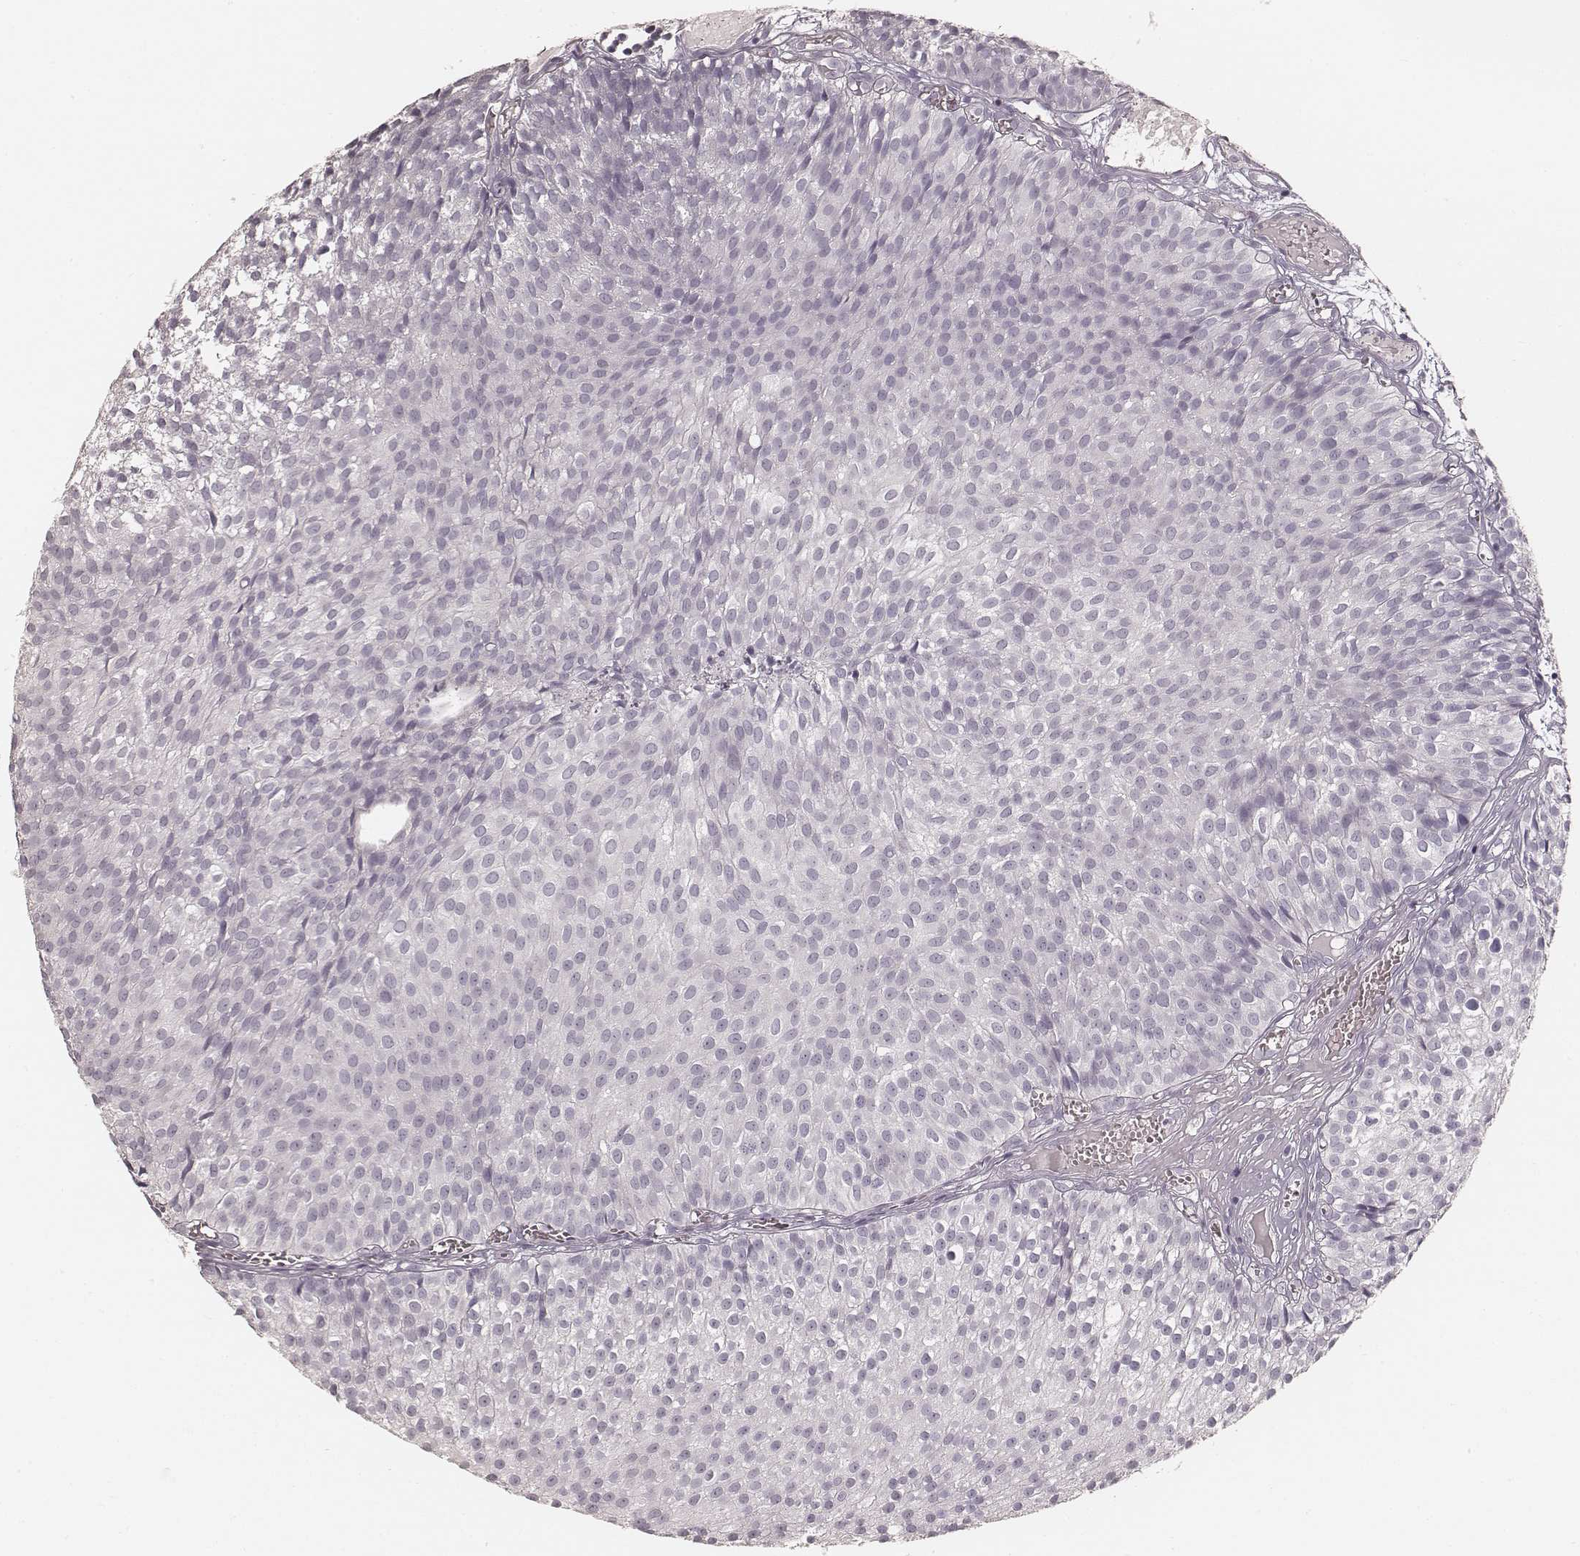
{"staining": {"intensity": "negative", "quantity": "none", "location": "none"}, "tissue": "urothelial cancer", "cell_type": "Tumor cells", "image_type": "cancer", "snomed": [{"axis": "morphology", "description": "Urothelial carcinoma, Low grade"}, {"axis": "topography", "description": "Urinary bladder"}], "caption": "Urothelial cancer stained for a protein using IHC shows no positivity tumor cells.", "gene": "KRT26", "patient": {"sex": "male", "age": 63}}